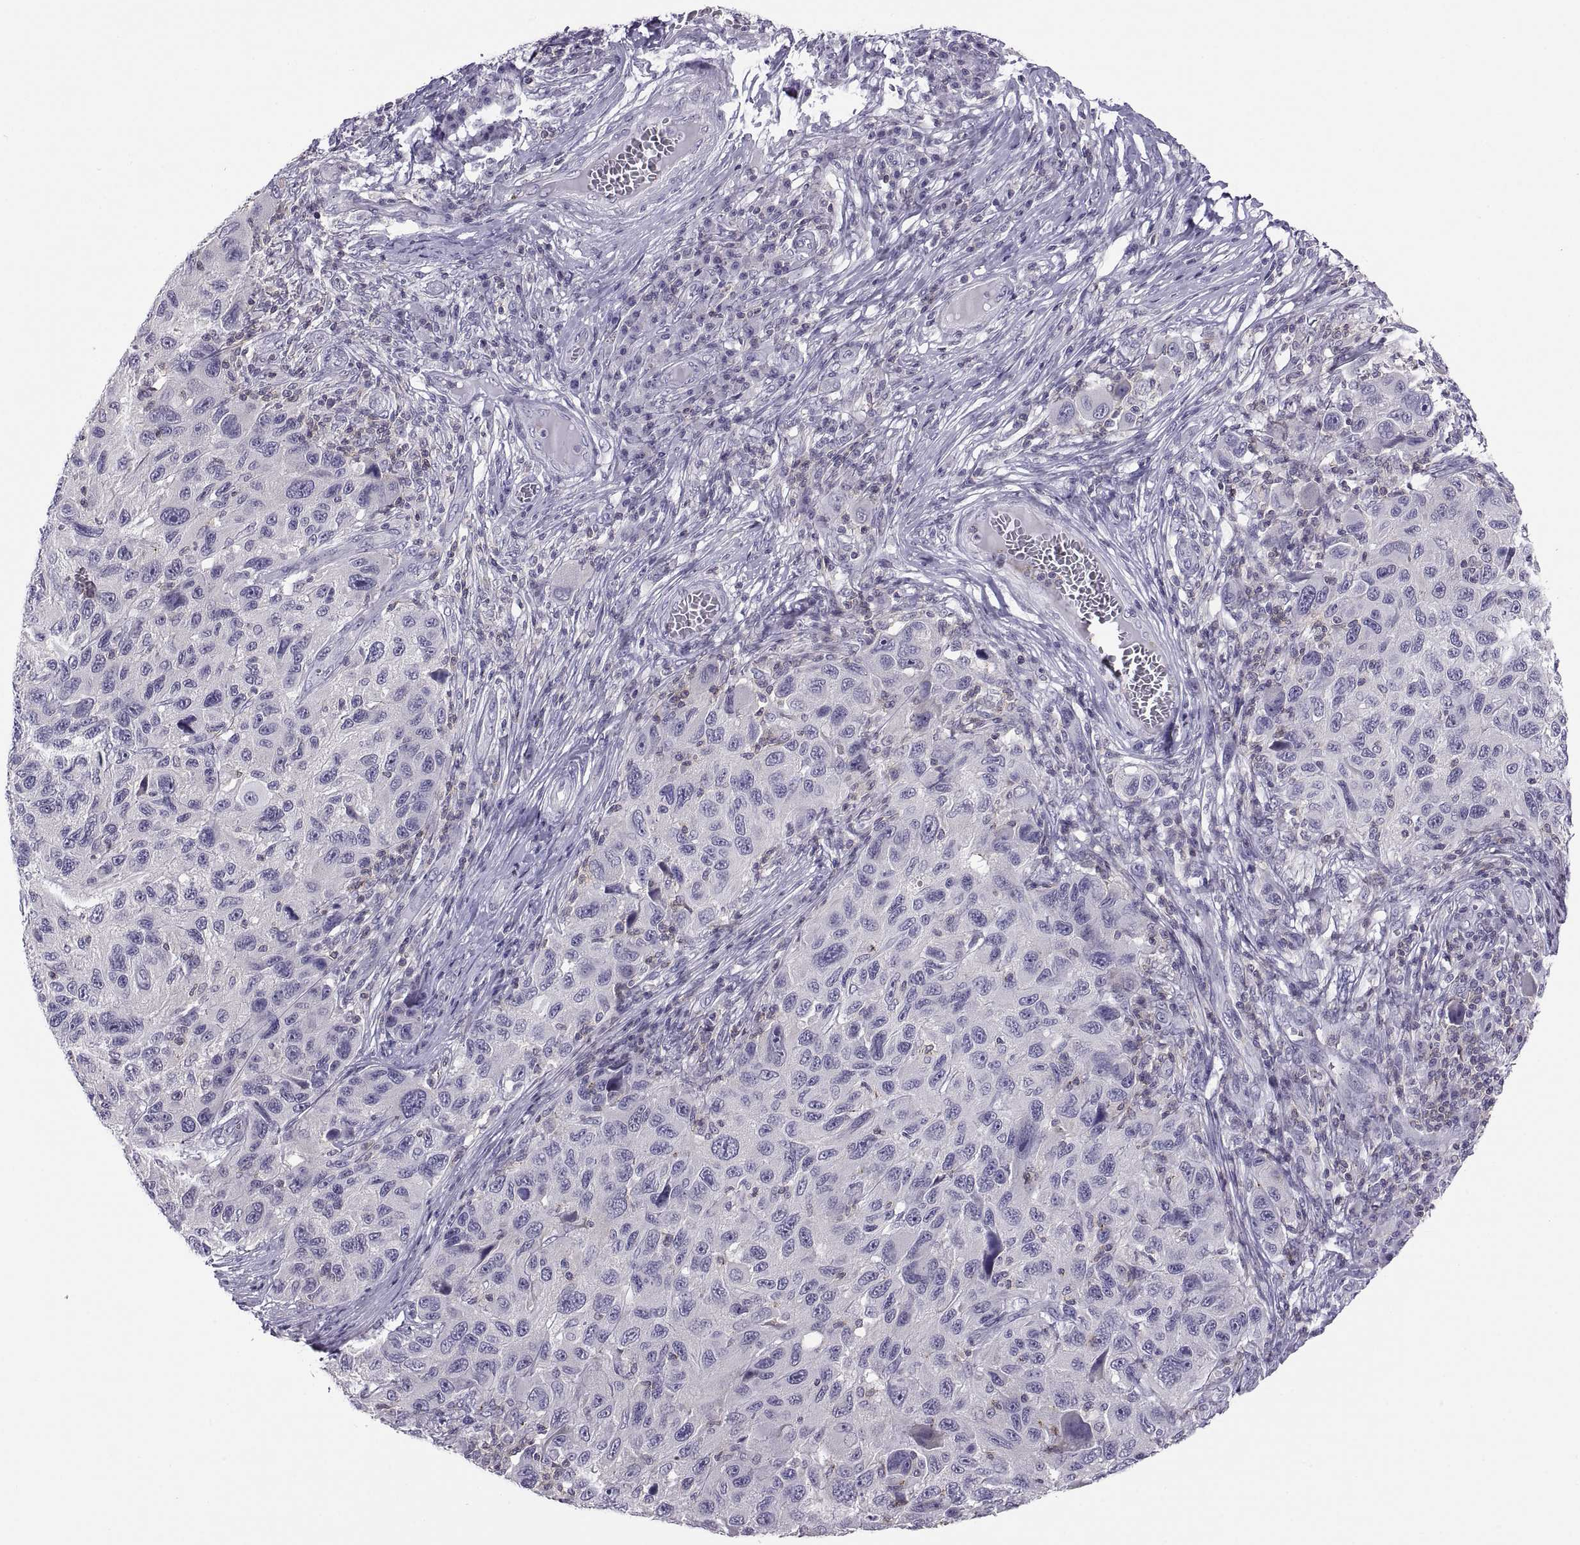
{"staining": {"intensity": "negative", "quantity": "none", "location": "none"}, "tissue": "melanoma", "cell_type": "Tumor cells", "image_type": "cancer", "snomed": [{"axis": "morphology", "description": "Malignant melanoma, NOS"}, {"axis": "topography", "description": "Skin"}], "caption": "A photomicrograph of human malignant melanoma is negative for staining in tumor cells. Brightfield microscopy of IHC stained with DAB (brown) and hematoxylin (blue), captured at high magnification.", "gene": "TTC21A", "patient": {"sex": "male", "age": 53}}